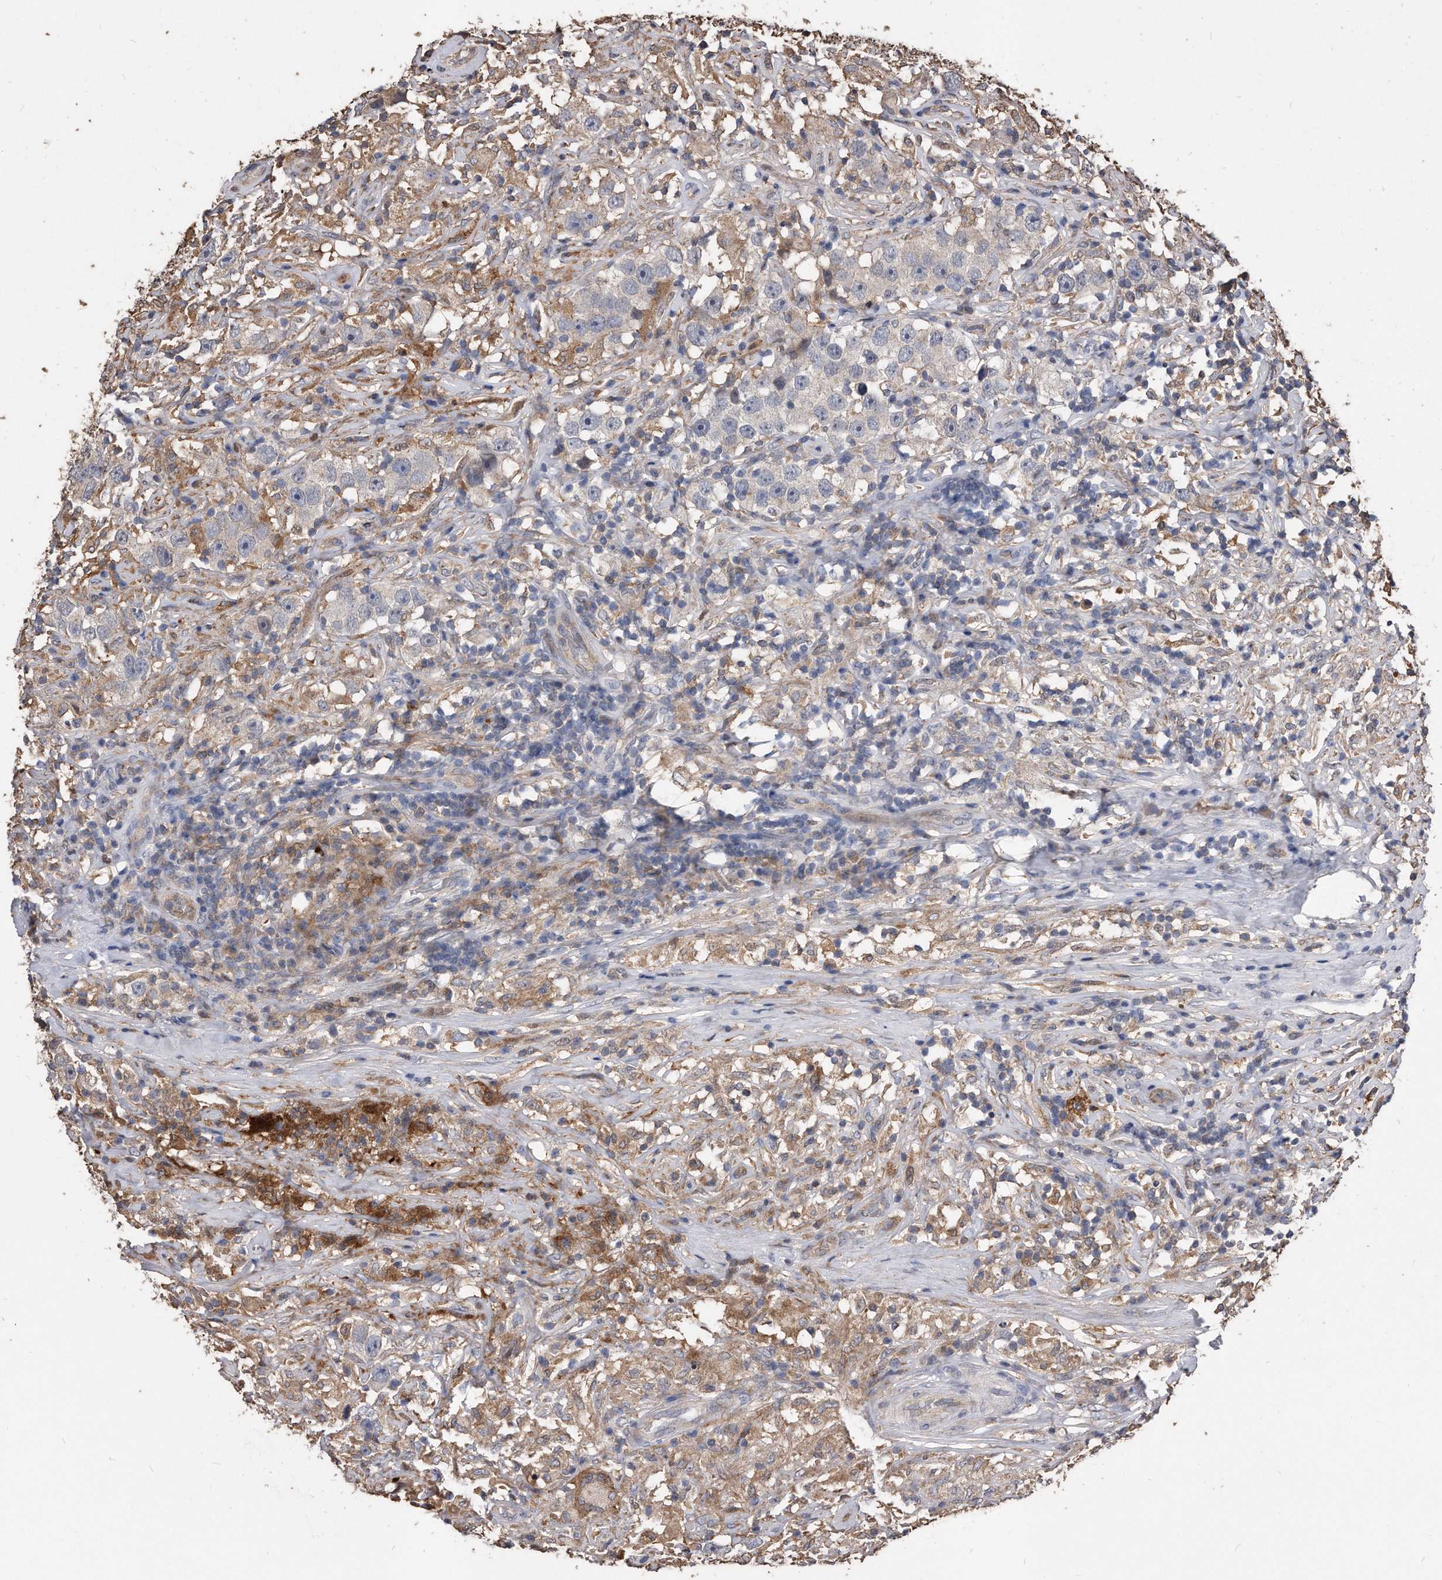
{"staining": {"intensity": "negative", "quantity": "none", "location": "none"}, "tissue": "testis cancer", "cell_type": "Tumor cells", "image_type": "cancer", "snomed": [{"axis": "morphology", "description": "Seminoma, NOS"}, {"axis": "topography", "description": "Testis"}], "caption": "Testis cancer was stained to show a protein in brown. There is no significant staining in tumor cells.", "gene": "IL20RA", "patient": {"sex": "male", "age": 49}}